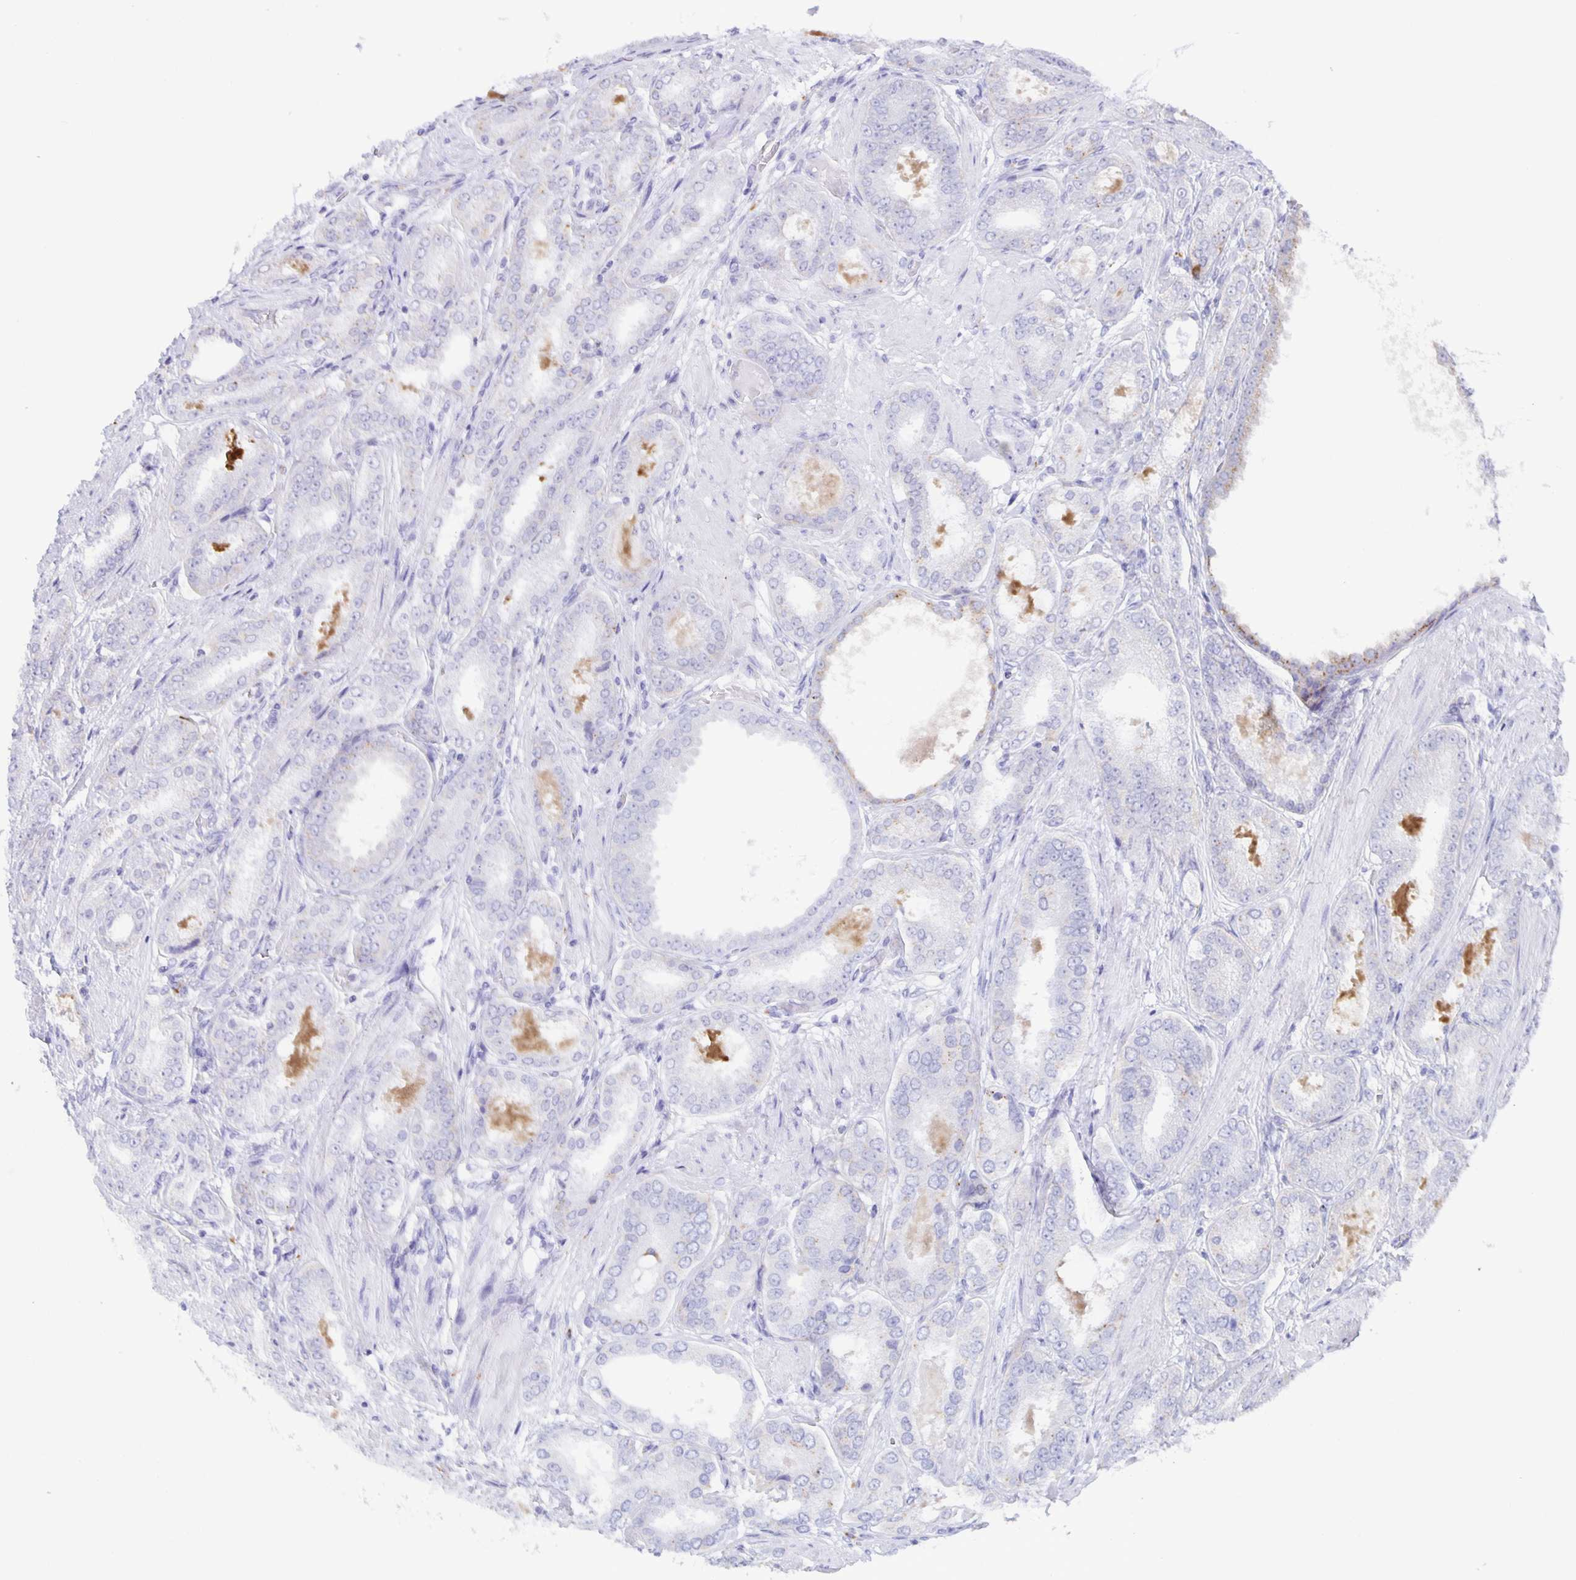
{"staining": {"intensity": "negative", "quantity": "none", "location": "none"}, "tissue": "prostate cancer", "cell_type": "Tumor cells", "image_type": "cancer", "snomed": [{"axis": "morphology", "description": "Adenocarcinoma, High grade"}, {"axis": "topography", "description": "Prostate"}], "caption": "Immunohistochemistry of human prostate adenocarcinoma (high-grade) displays no staining in tumor cells.", "gene": "LIPA", "patient": {"sex": "male", "age": 63}}